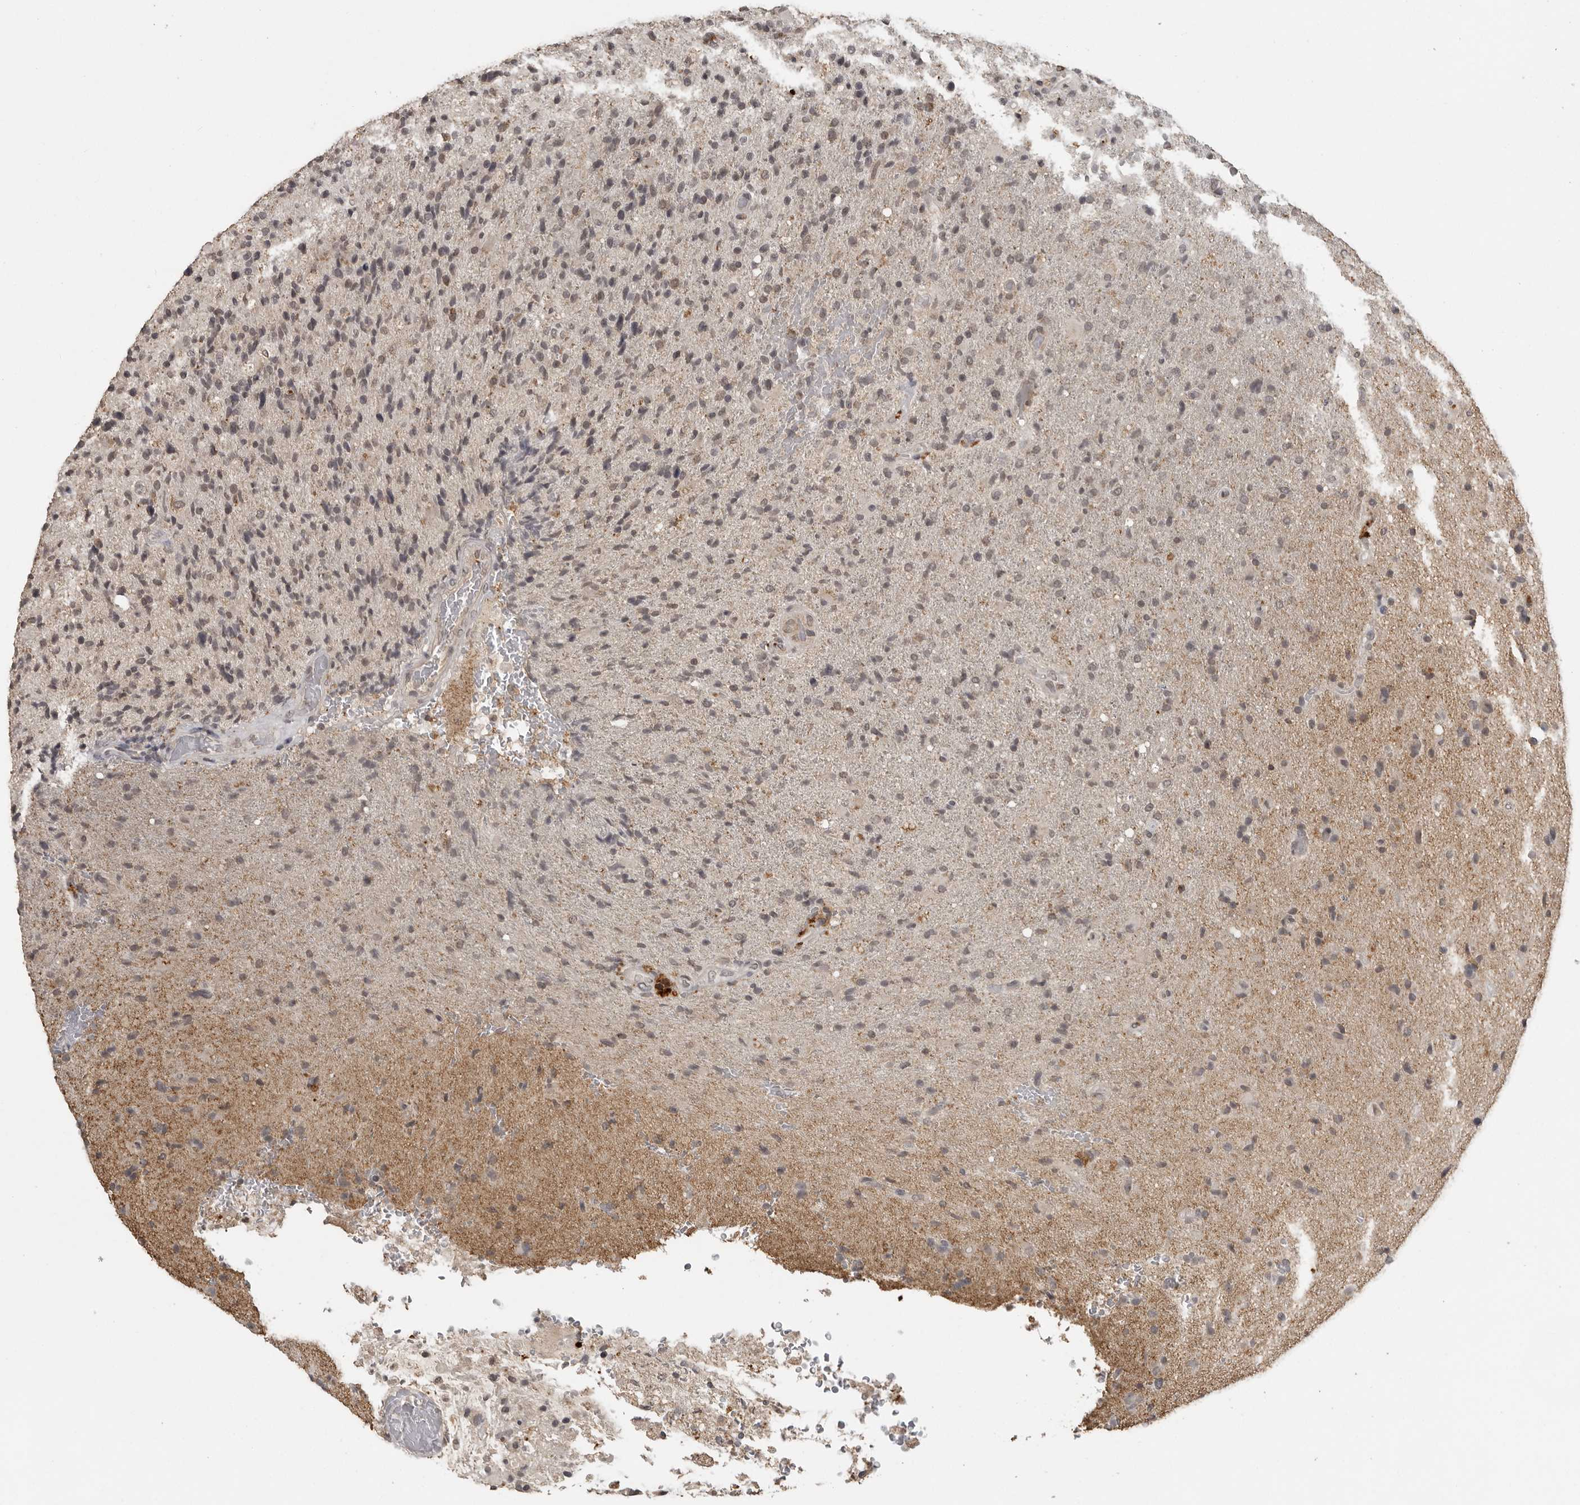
{"staining": {"intensity": "weak", "quantity": "<25%", "location": "cytoplasmic/membranous"}, "tissue": "glioma", "cell_type": "Tumor cells", "image_type": "cancer", "snomed": [{"axis": "morphology", "description": "Glioma, malignant, High grade"}, {"axis": "topography", "description": "Brain"}], "caption": "Immunohistochemistry (IHC) photomicrograph of neoplastic tissue: malignant high-grade glioma stained with DAB (3,3'-diaminobenzidine) displays no significant protein expression in tumor cells. (DAB immunohistochemistry (IHC), high magnification).", "gene": "CTF1", "patient": {"sex": "male", "age": 72}}